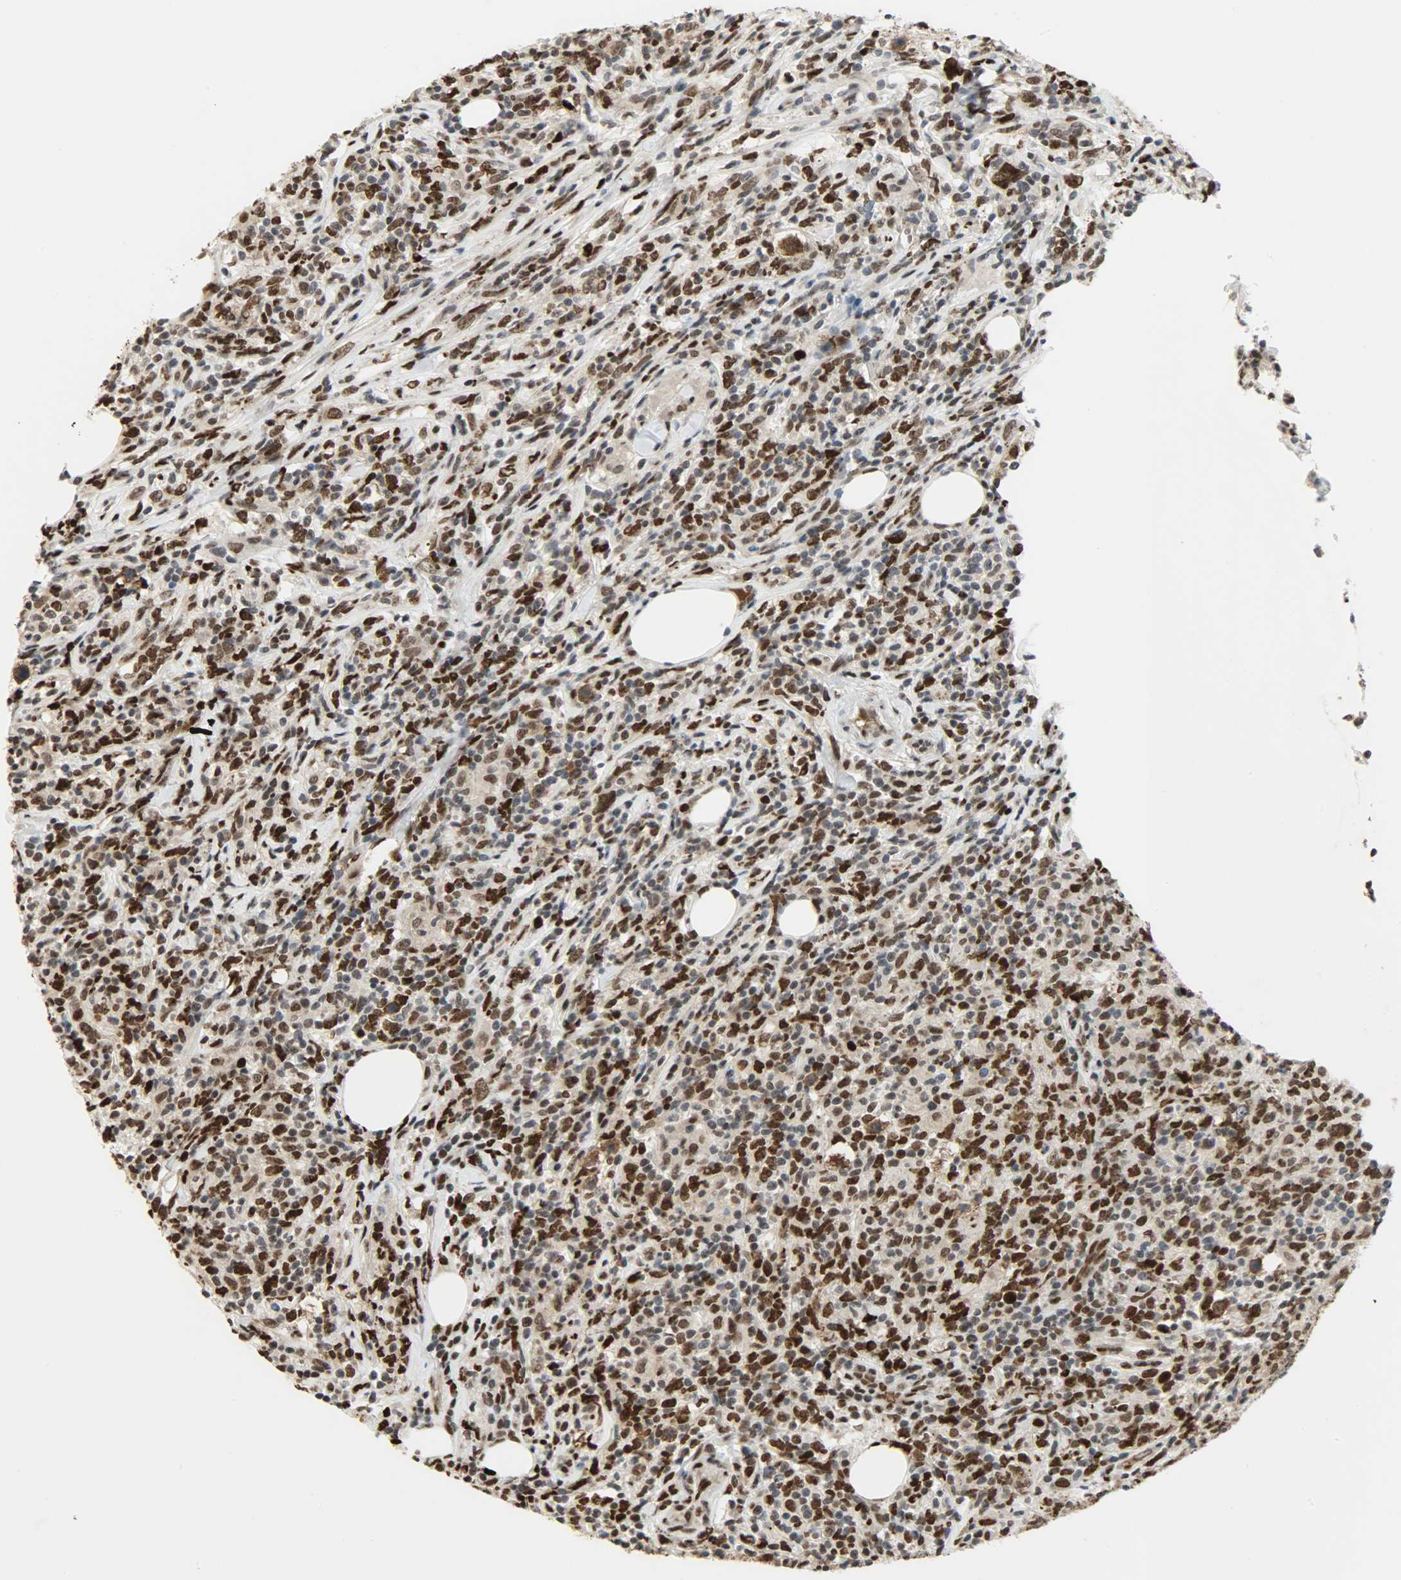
{"staining": {"intensity": "strong", "quantity": ">75%", "location": "cytoplasmic/membranous,nuclear"}, "tissue": "lymphoma", "cell_type": "Tumor cells", "image_type": "cancer", "snomed": [{"axis": "morphology", "description": "Malignant lymphoma, non-Hodgkin's type, High grade"}, {"axis": "topography", "description": "Lymph node"}], "caption": "Lymphoma was stained to show a protein in brown. There is high levels of strong cytoplasmic/membranous and nuclear staining in approximately >75% of tumor cells.", "gene": "SNAI1", "patient": {"sex": "female", "age": 84}}